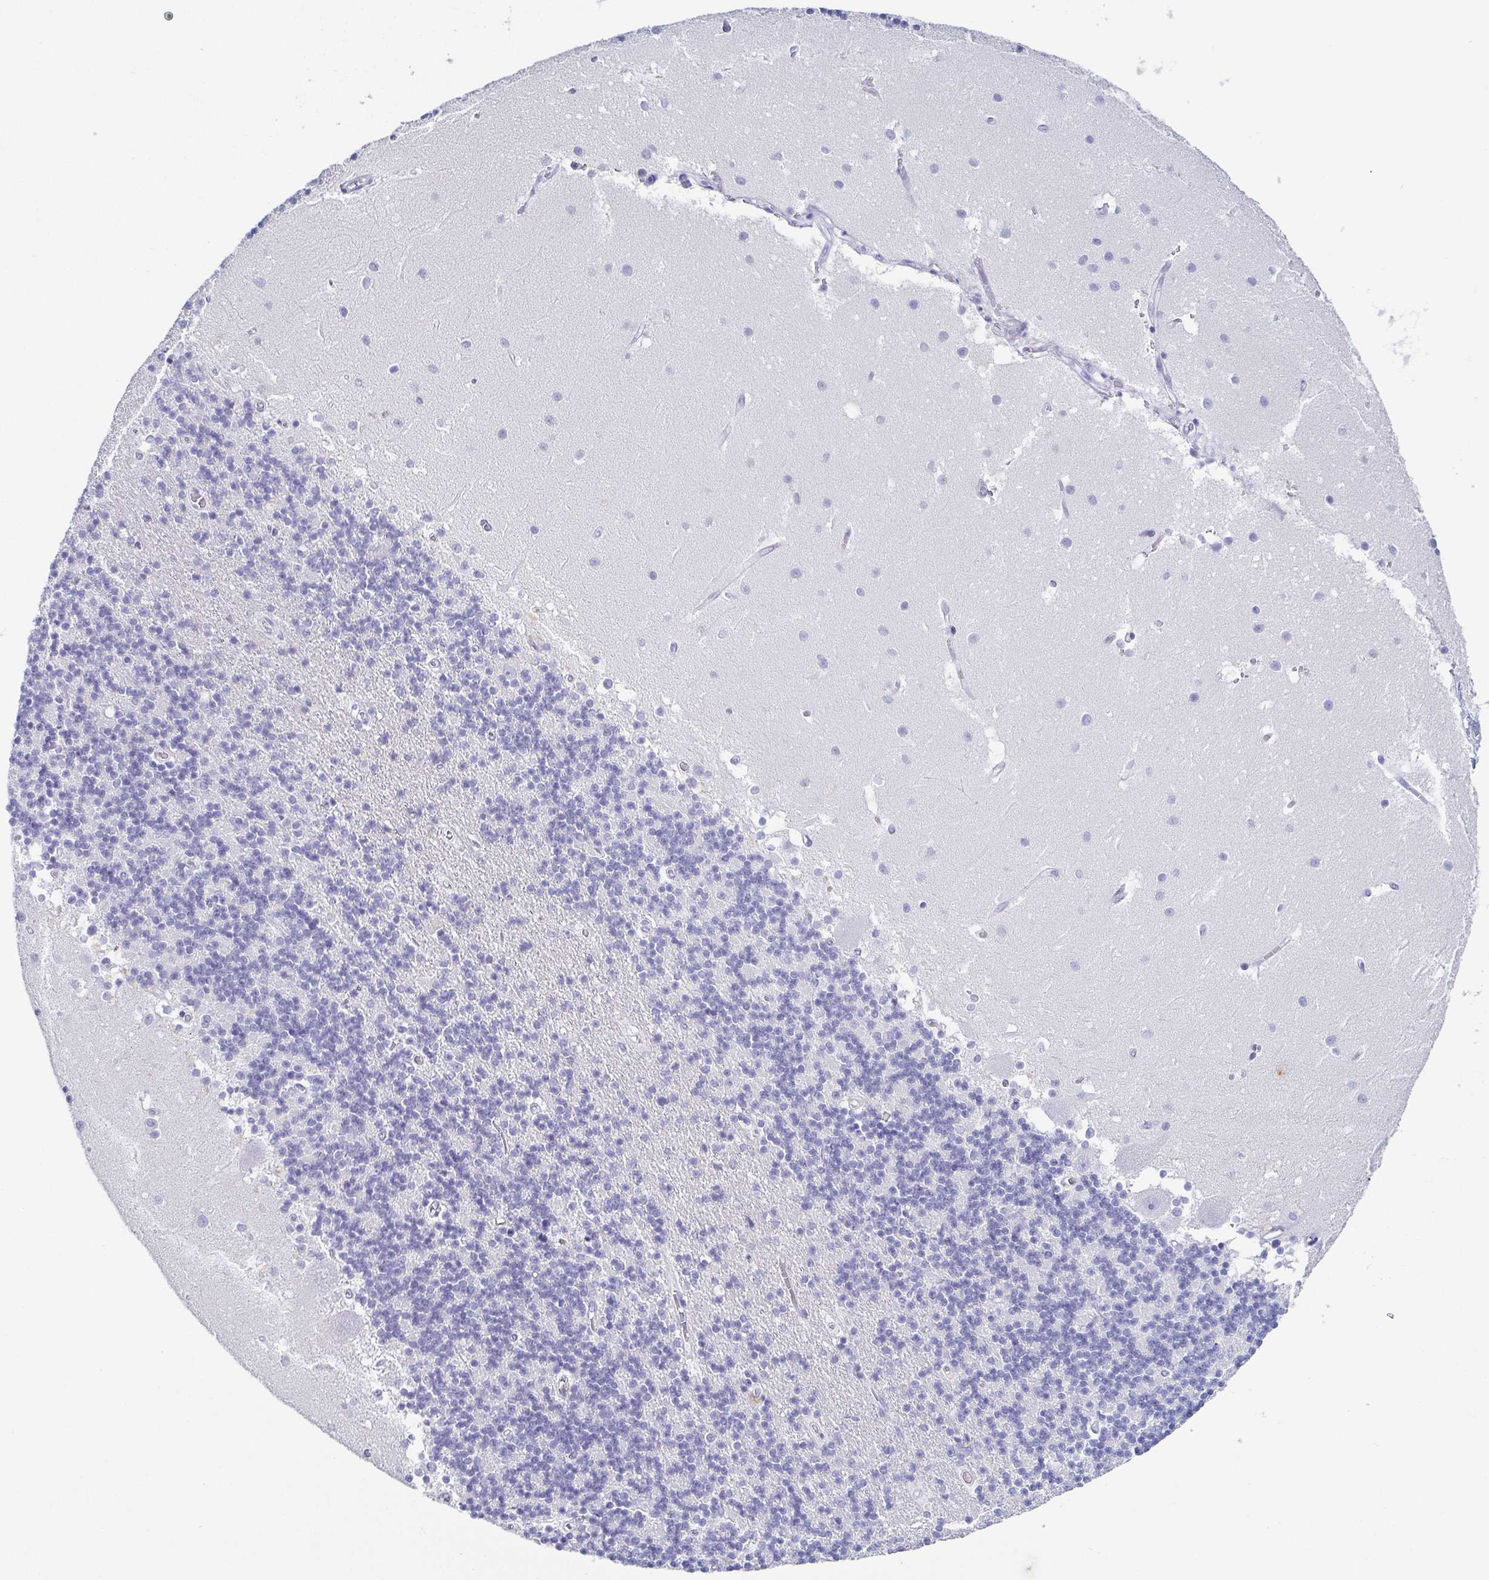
{"staining": {"intensity": "negative", "quantity": "none", "location": "none"}, "tissue": "cerebellum", "cell_type": "Cells in granular layer", "image_type": "normal", "snomed": [{"axis": "morphology", "description": "Normal tissue, NOS"}, {"axis": "topography", "description": "Cerebellum"}], "caption": "An IHC image of normal cerebellum is shown. There is no staining in cells in granular layer of cerebellum. The staining was performed using DAB (3,3'-diaminobenzidine) to visualize the protein expression in brown, while the nuclei were stained in blue with hematoxylin (Magnification: 20x).", "gene": "ZG16B", "patient": {"sex": "male", "age": 54}}